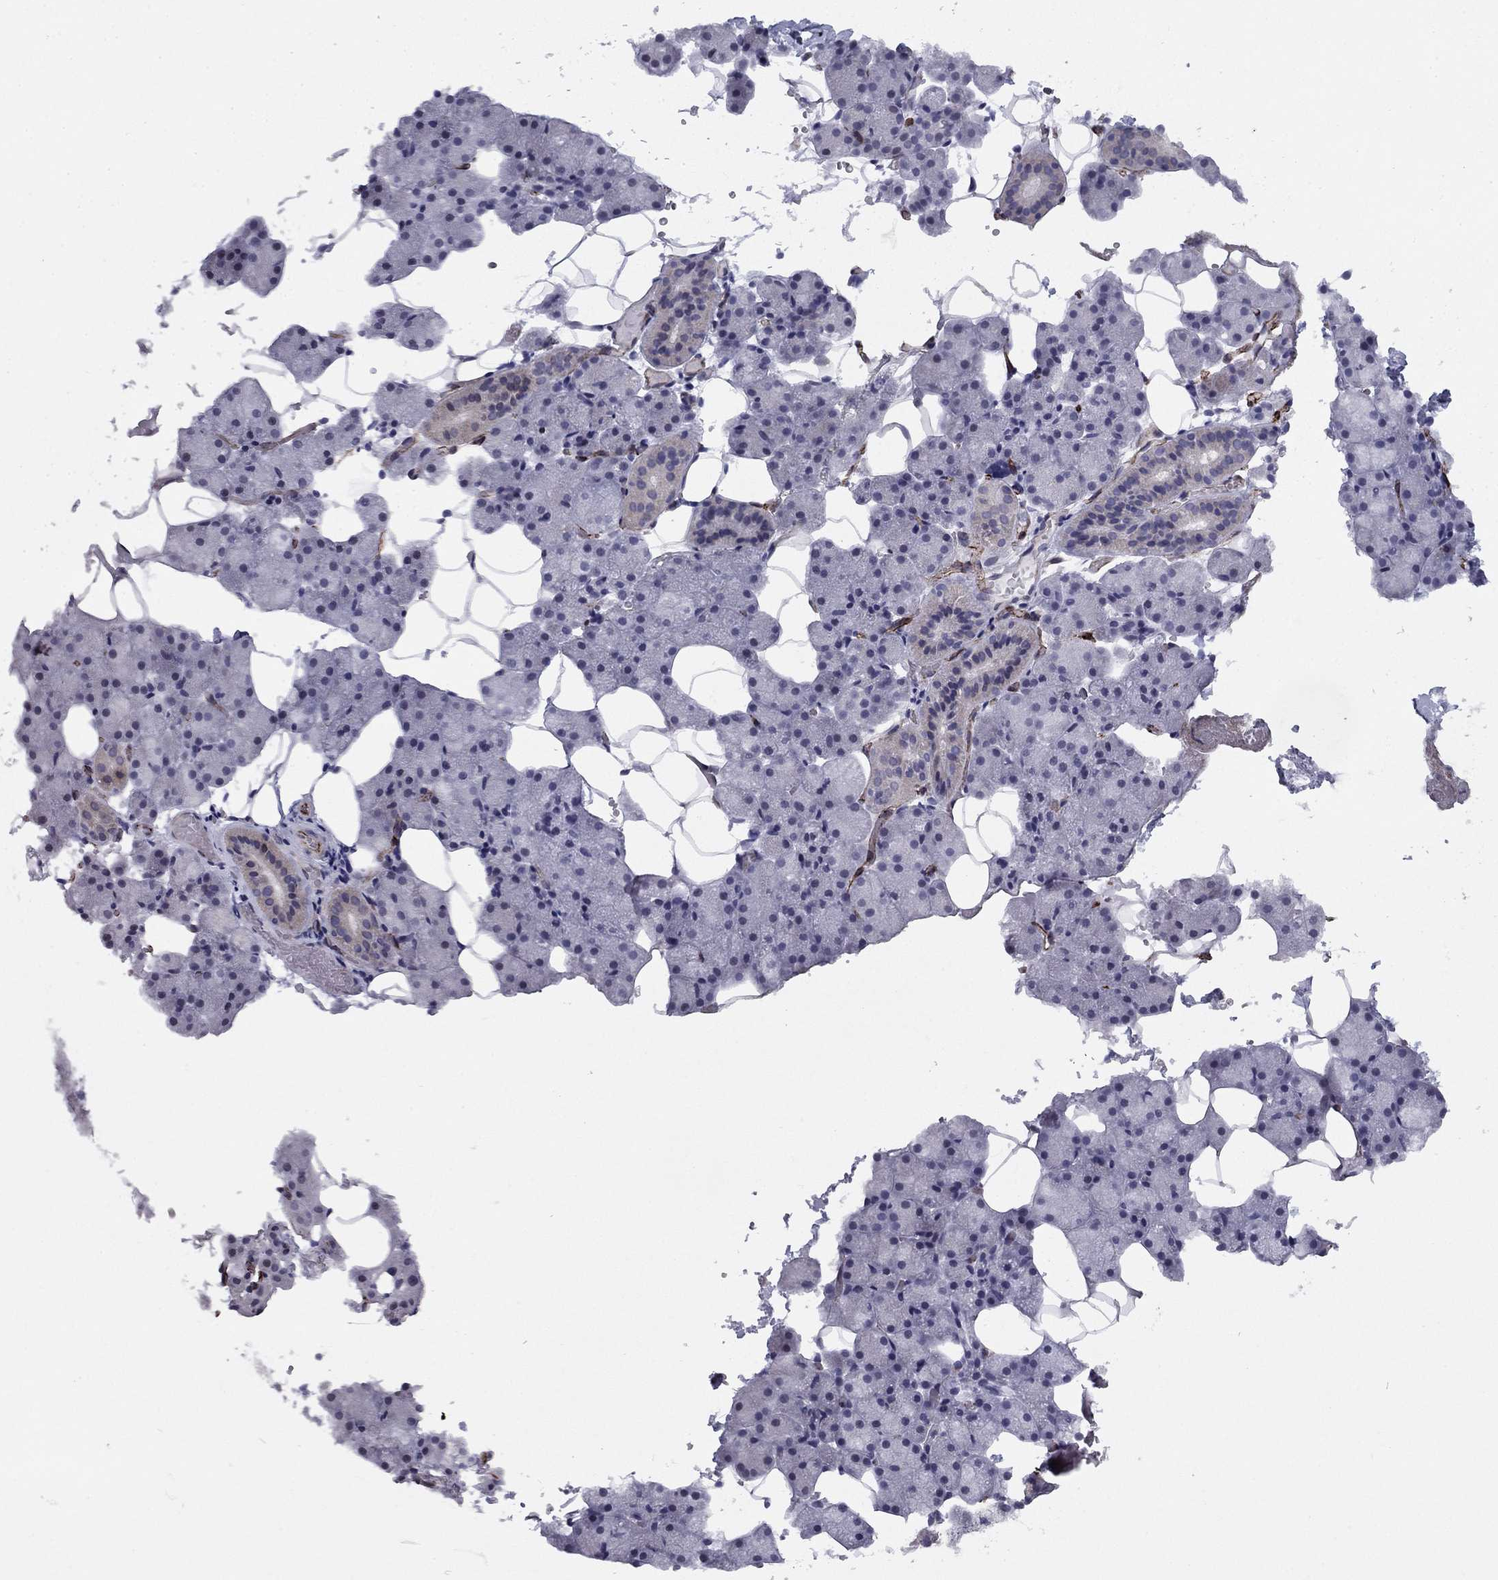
{"staining": {"intensity": "negative", "quantity": "none", "location": "none"}, "tissue": "salivary gland", "cell_type": "Glandular cells", "image_type": "normal", "snomed": [{"axis": "morphology", "description": "Normal tissue, NOS"}, {"axis": "topography", "description": "Salivary gland"}], "caption": "DAB immunohistochemical staining of benign salivary gland reveals no significant expression in glandular cells.", "gene": "ANKS4B", "patient": {"sex": "male", "age": 38}}